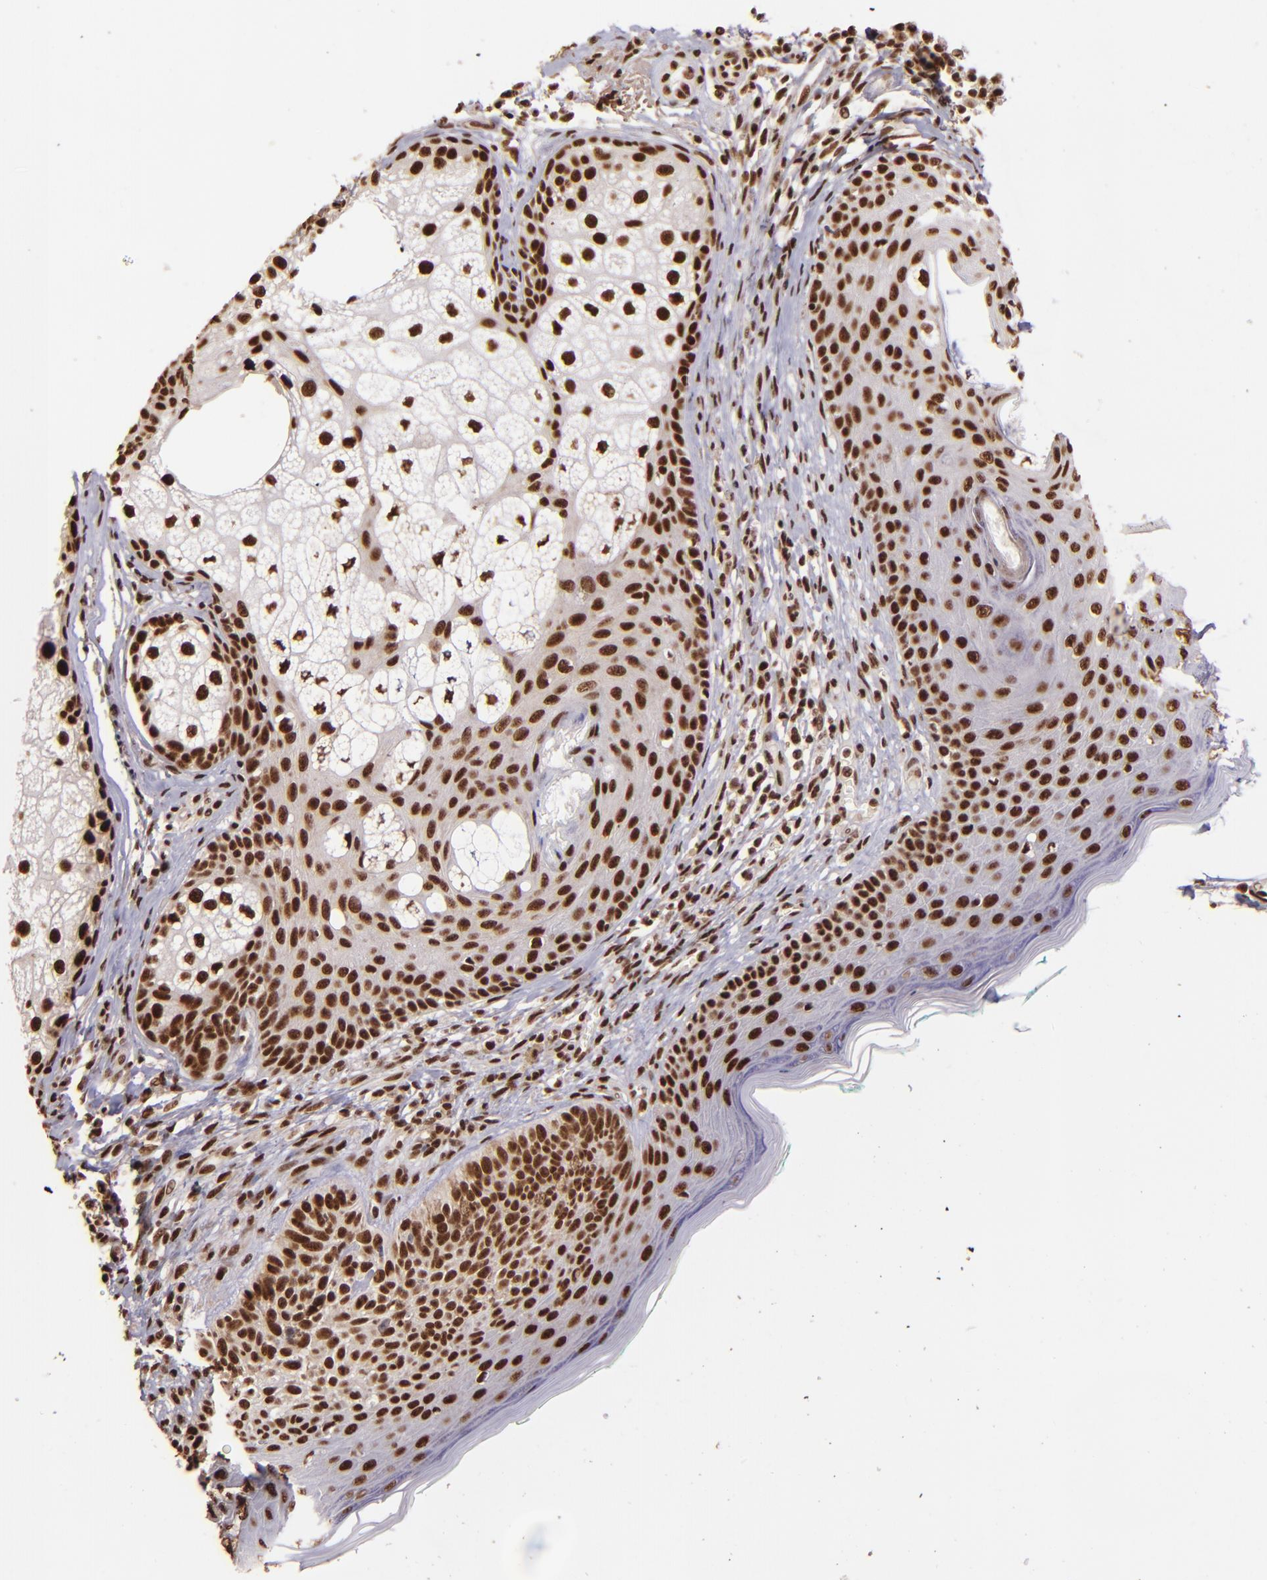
{"staining": {"intensity": "strong", "quantity": ">75%", "location": "nuclear"}, "tissue": "skin cancer", "cell_type": "Tumor cells", "image_type": "cancer", "snomed": [{"axis": "morphology", "description": "Normal tissue, NOS"}, {"axis": "morphology", "description": "Basal cell carcinoma"}, {"axis": "topography", "description": "Skin"}], "caption": "Immunohistochemistry (IHC) histopathology image of human skin cancer (basal cell carcinoma) stained for a protein (brown), which exhibits high levels of strong nuclear expression in approximately >75% of tumor cells.", "gene": "PQBP1", "patient": {"sex": "male", "age": 76}}